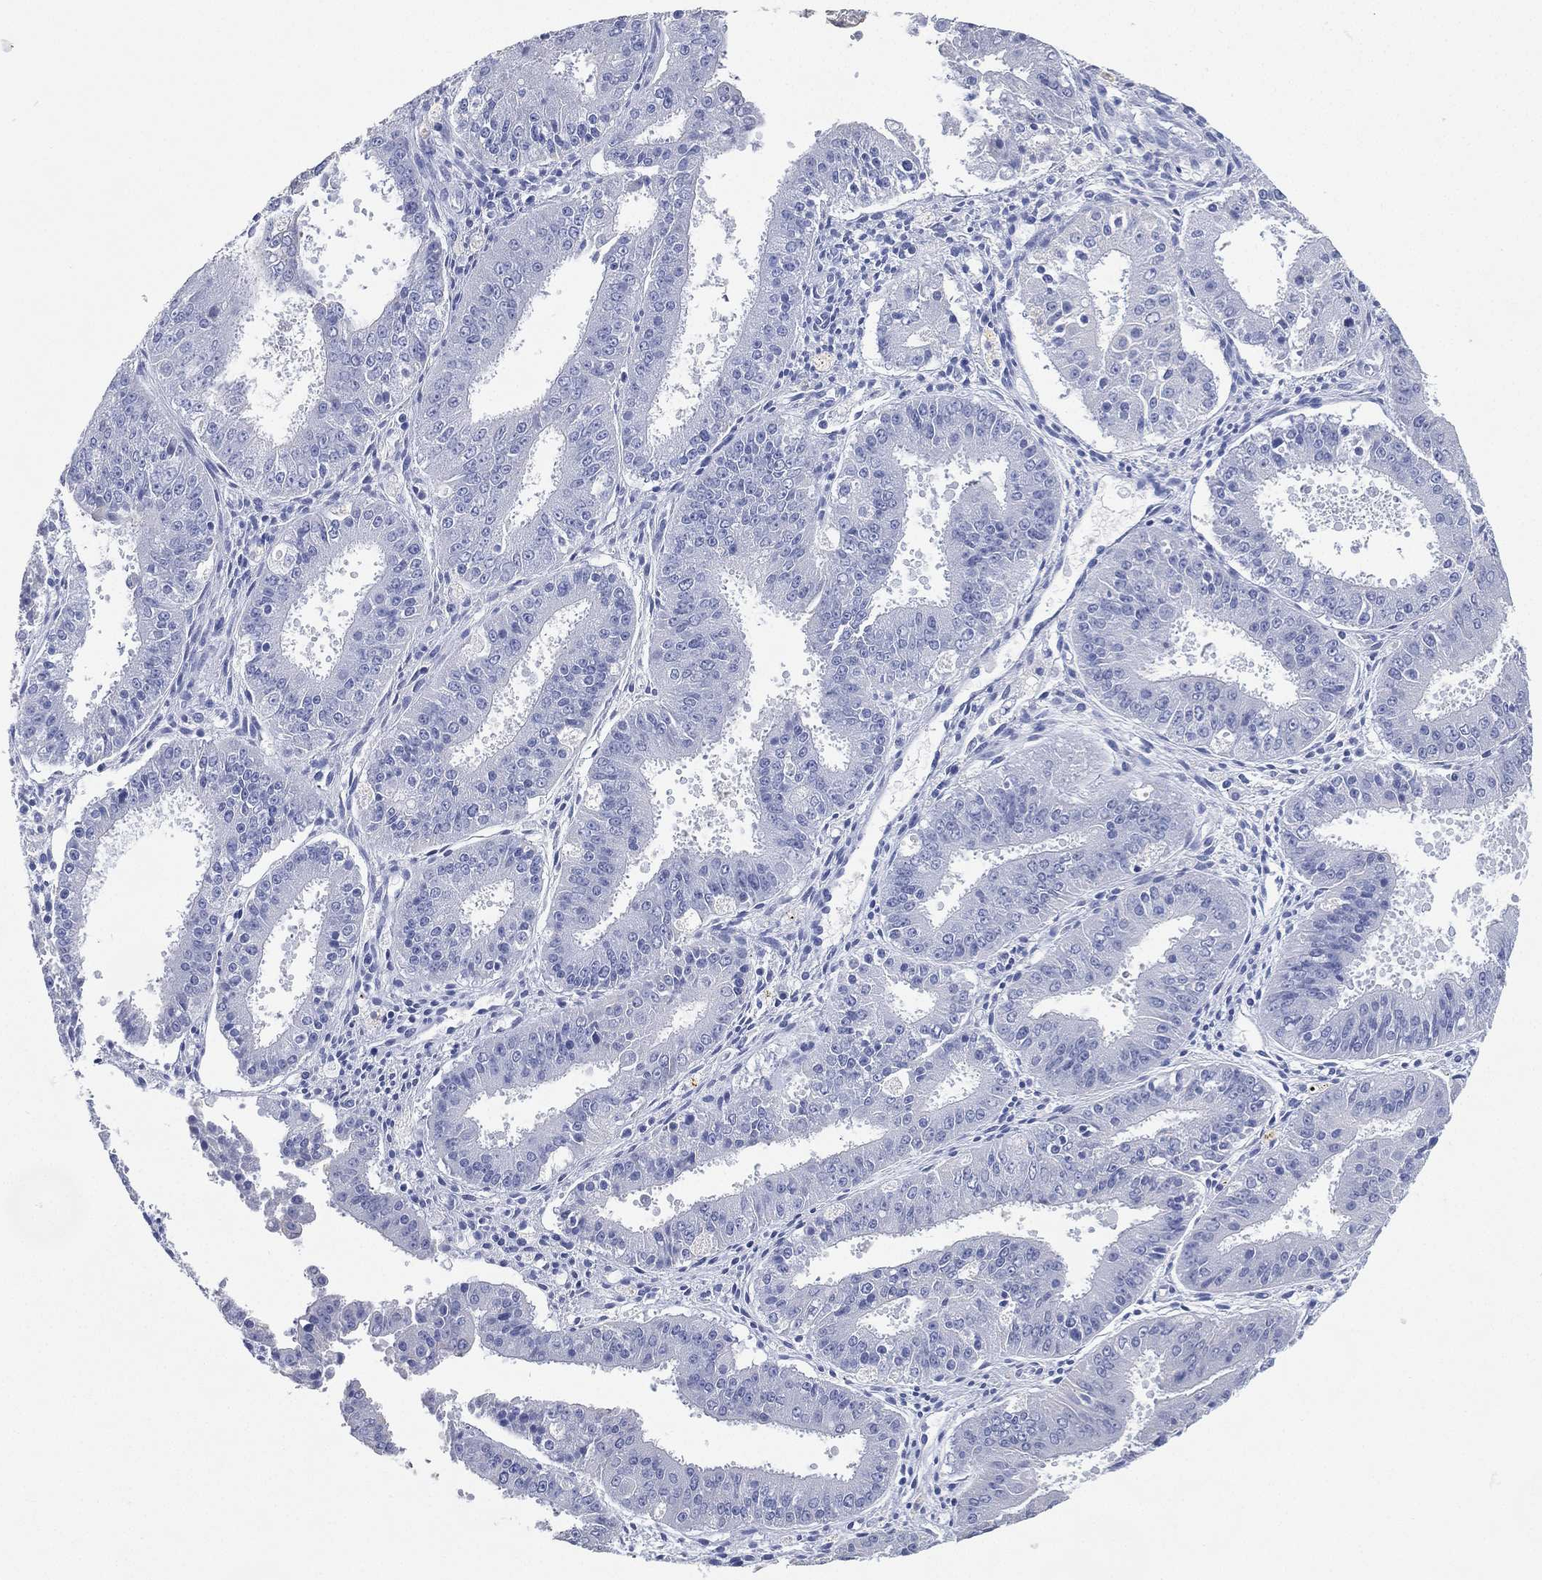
{"staining": {"intensity": "negative", "quantity": "none", "location": "none"}, "tissue": "ovarian cancer", "cell_type": "Tumor cells", "image_type": "cancer", "snomed": [{"axis": "morphology", "description": "Carcinoma, endometroid"}, {"axis": "topography", "description": "Ovary"}], "caption": "Ovarian cancer was stained to show a protein in brown. There is no significant staining in tumor cells. The staining was performed using DAB to visualize the protein expression in brown, while the nuclei were stained in blue with hematoxylin (Magnification: 20x).", "gene": "FMO1", "patient": {"sex": "female", "age": 42}}